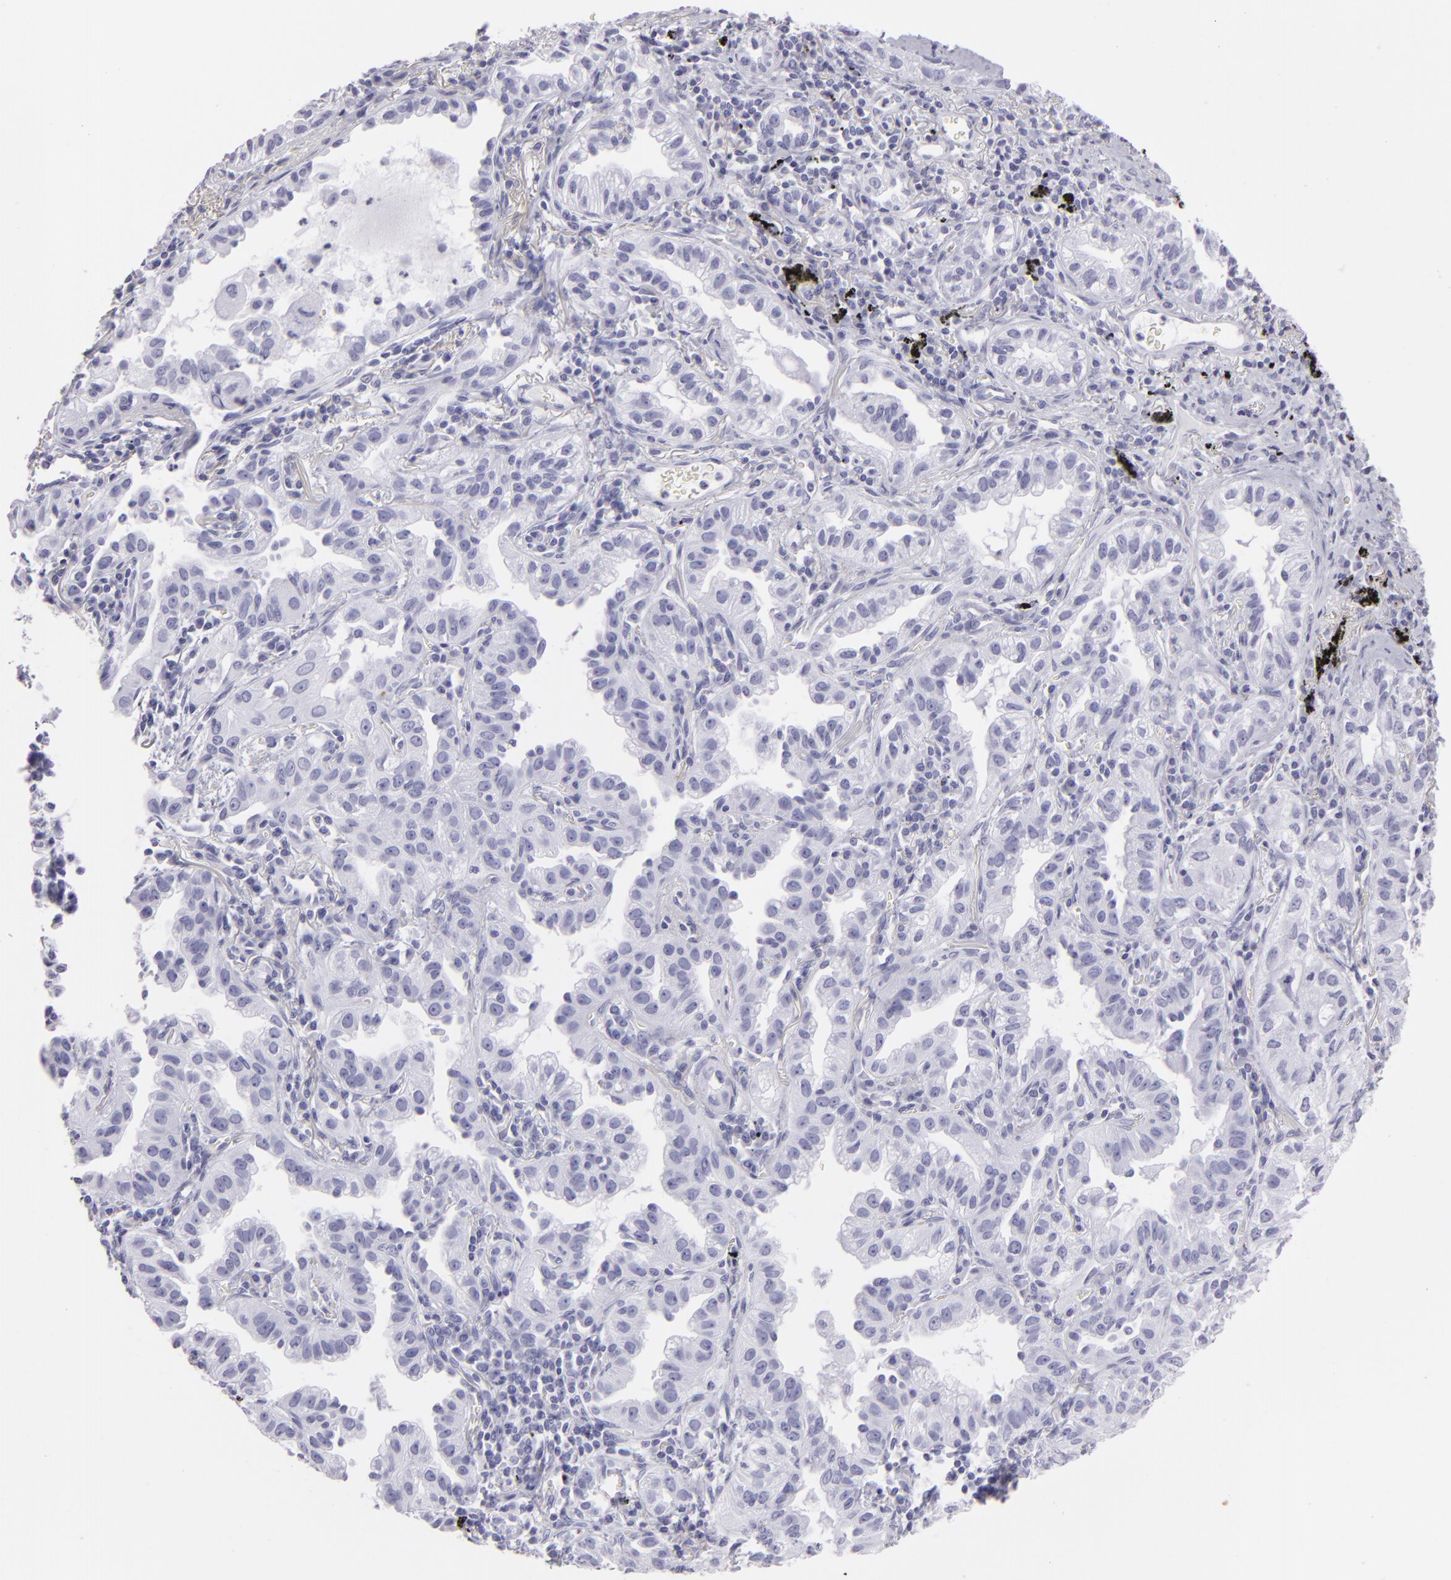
{"staining": {"intensity": "negative", "quantity": "none", "location": "none"}, "tissue": "lung cancer", "cell_type": "Tumor cells", "image_type": "cancer", "snomed": [{"axis": "morphology", "description": "Adenocarcinoma, NOS"}, {"axis": "topography", "description": "Lung"}], "caption": "This is an immunohistochemistry micrograph of human lung cancer (adenocarcinoma). There is no expression in tumor cells.", "gene": "FLG", "patient": {"sex": "female", "age": 50}}